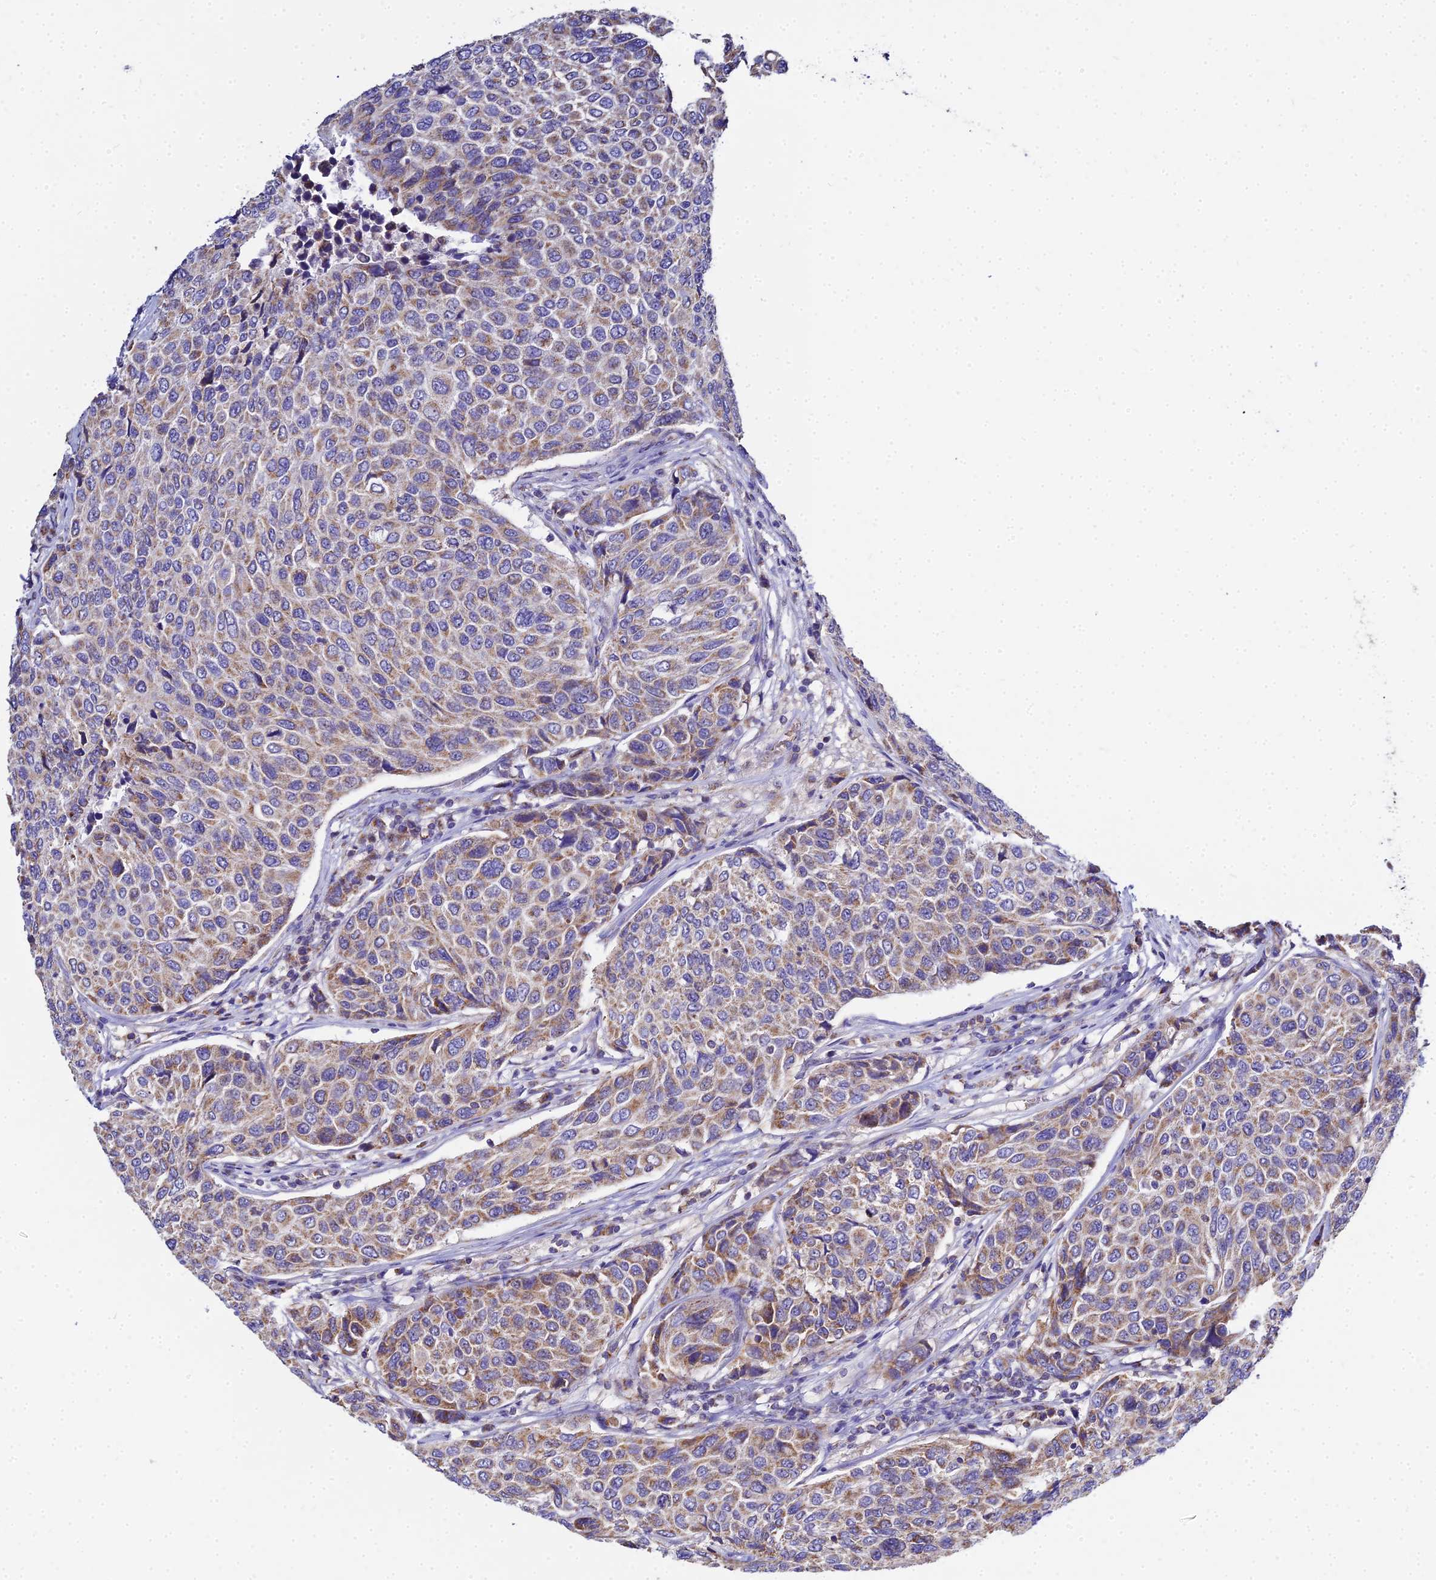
{"staining": {"intensity": "moderate", "quantity": ">75%", "location": "cytoplasmic/membranous"}, "tissue": "breast cancer", "cell_type": "Tumor cells", "image_type": "cancer", "snomed": [{"axis": "morphology", "description": "Duct carcinoma"}, {"axis": "topography", "description": "Breast"}], "caption": "There is medium levels of moderate cytoplasmic/membranous expression in tumor cells of breast cancer, as demonstrated by immunohistochemical staining (brown color).", "gene": "TYW5", "patient": {"sex": "female", "age": 55}}